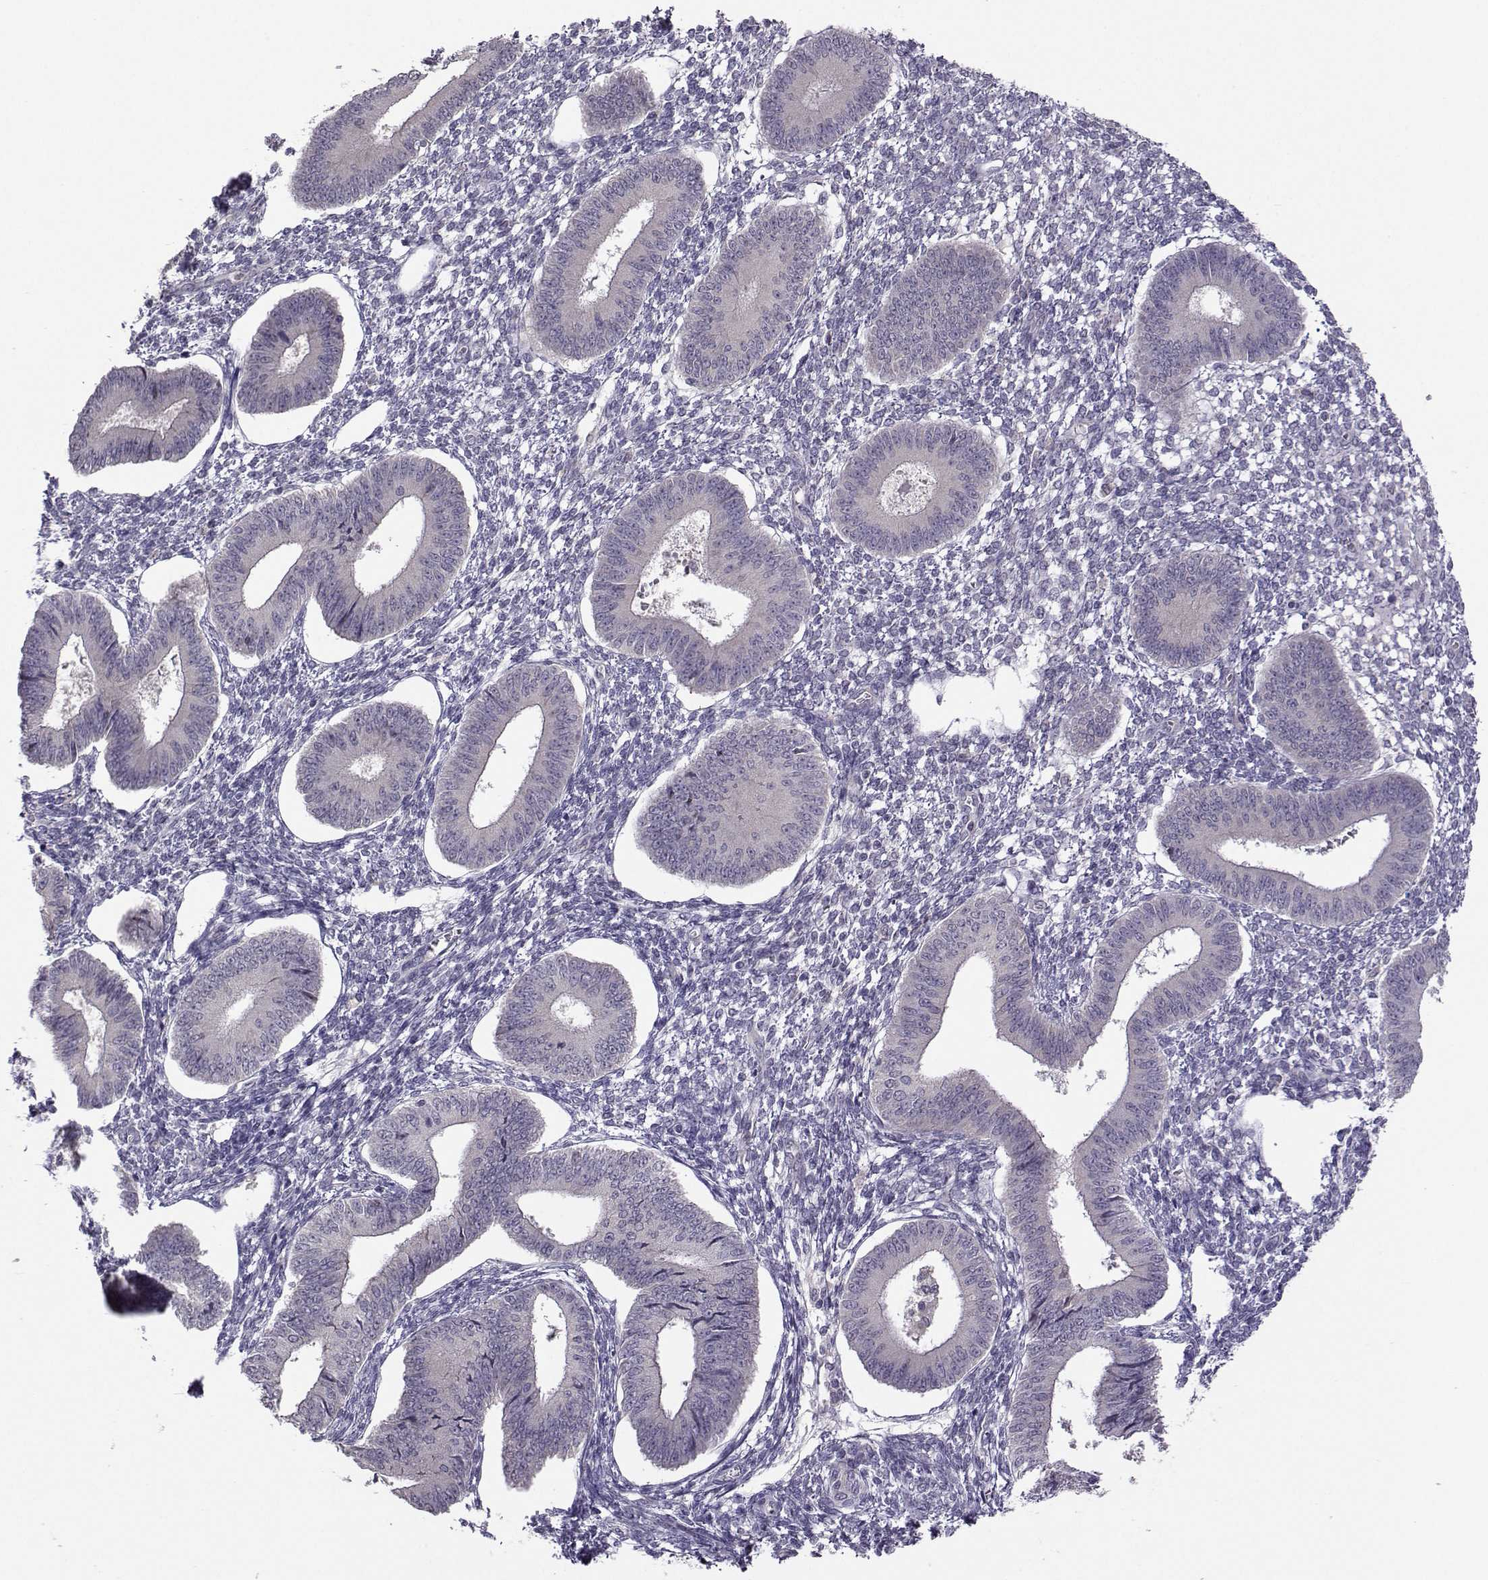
{"staining": {"intensity": "negative", "quantity": "none", "location": "none"}, "tissue": "endometrium", "cell_type": "Cells in endometrial stroma", "image_type": "normal", "snomed": [{"axis": "morphology", "description": "Normal tissue, NOS"}, {"axis": "topography", "description": "Endometrium"}], "caption": "IHC of normal human endometrium exhibits no positivity in cells in endometrial stroma. The staining was performed using DAB to visualize the protein expression in brown, while the nuclei were stained in blue with hematoxylin (Magnification: 20x).", "gene": "FCAMR", "patient": {"sex": "female", "age": 42}}